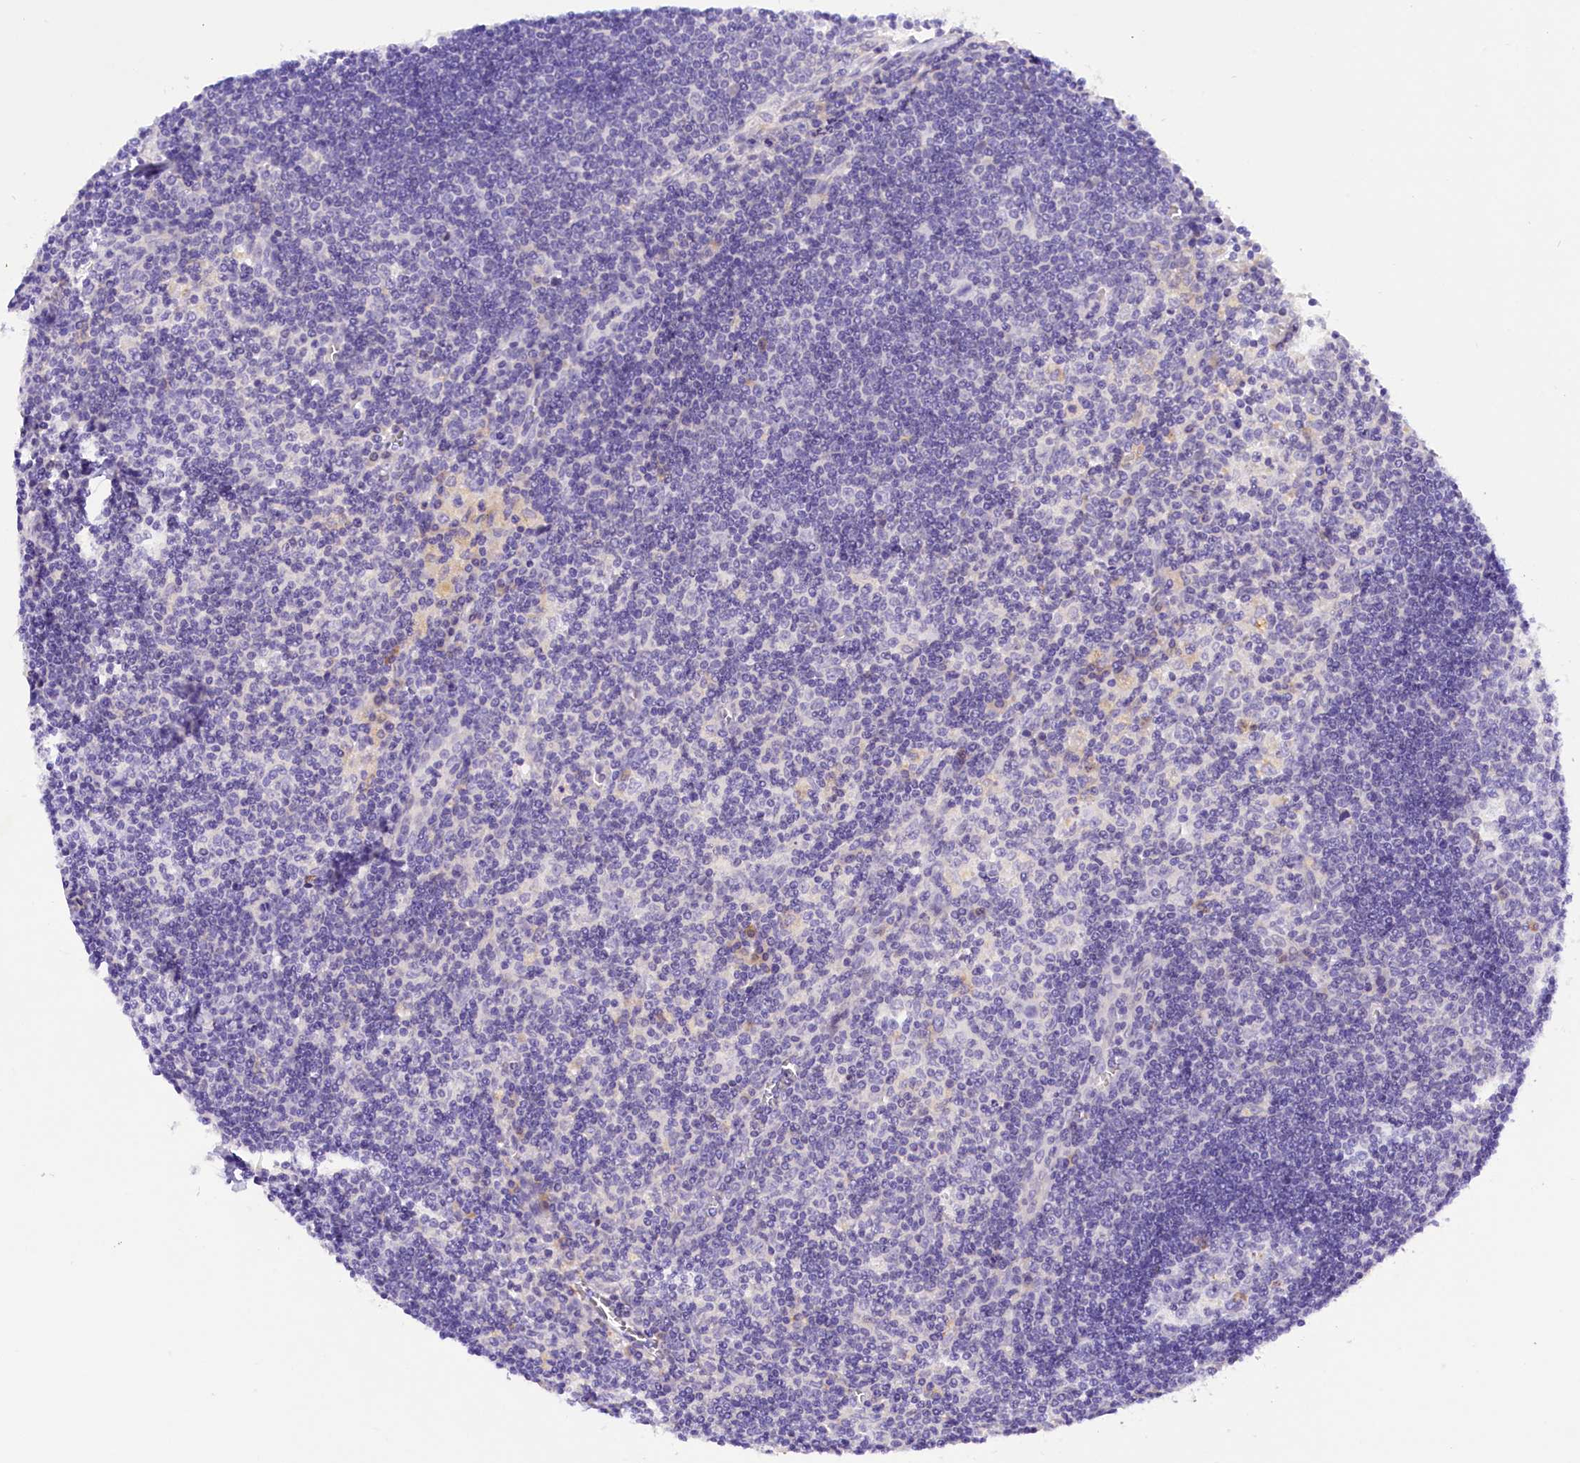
{"staining": {"intensity": "negative", "quantity": "none", "location": "none"}, "tissue": "lymph node", "cell_type": "Germinal center cells", "image_type": "normal", "snomed": [{"axis": "morphology", "description": "Normal tissue, NOS"}, {"axis": "topography", "description": "Lymph node"}], "caption": "Immunohistochemistry (IHC) photomicrograph of unremarkable lymph node stained for a protein (brown), which demonstrates no positivity in germinal center cells.", "gene": "COL6A5", "patient": {"sex": "male", "age": 58}}